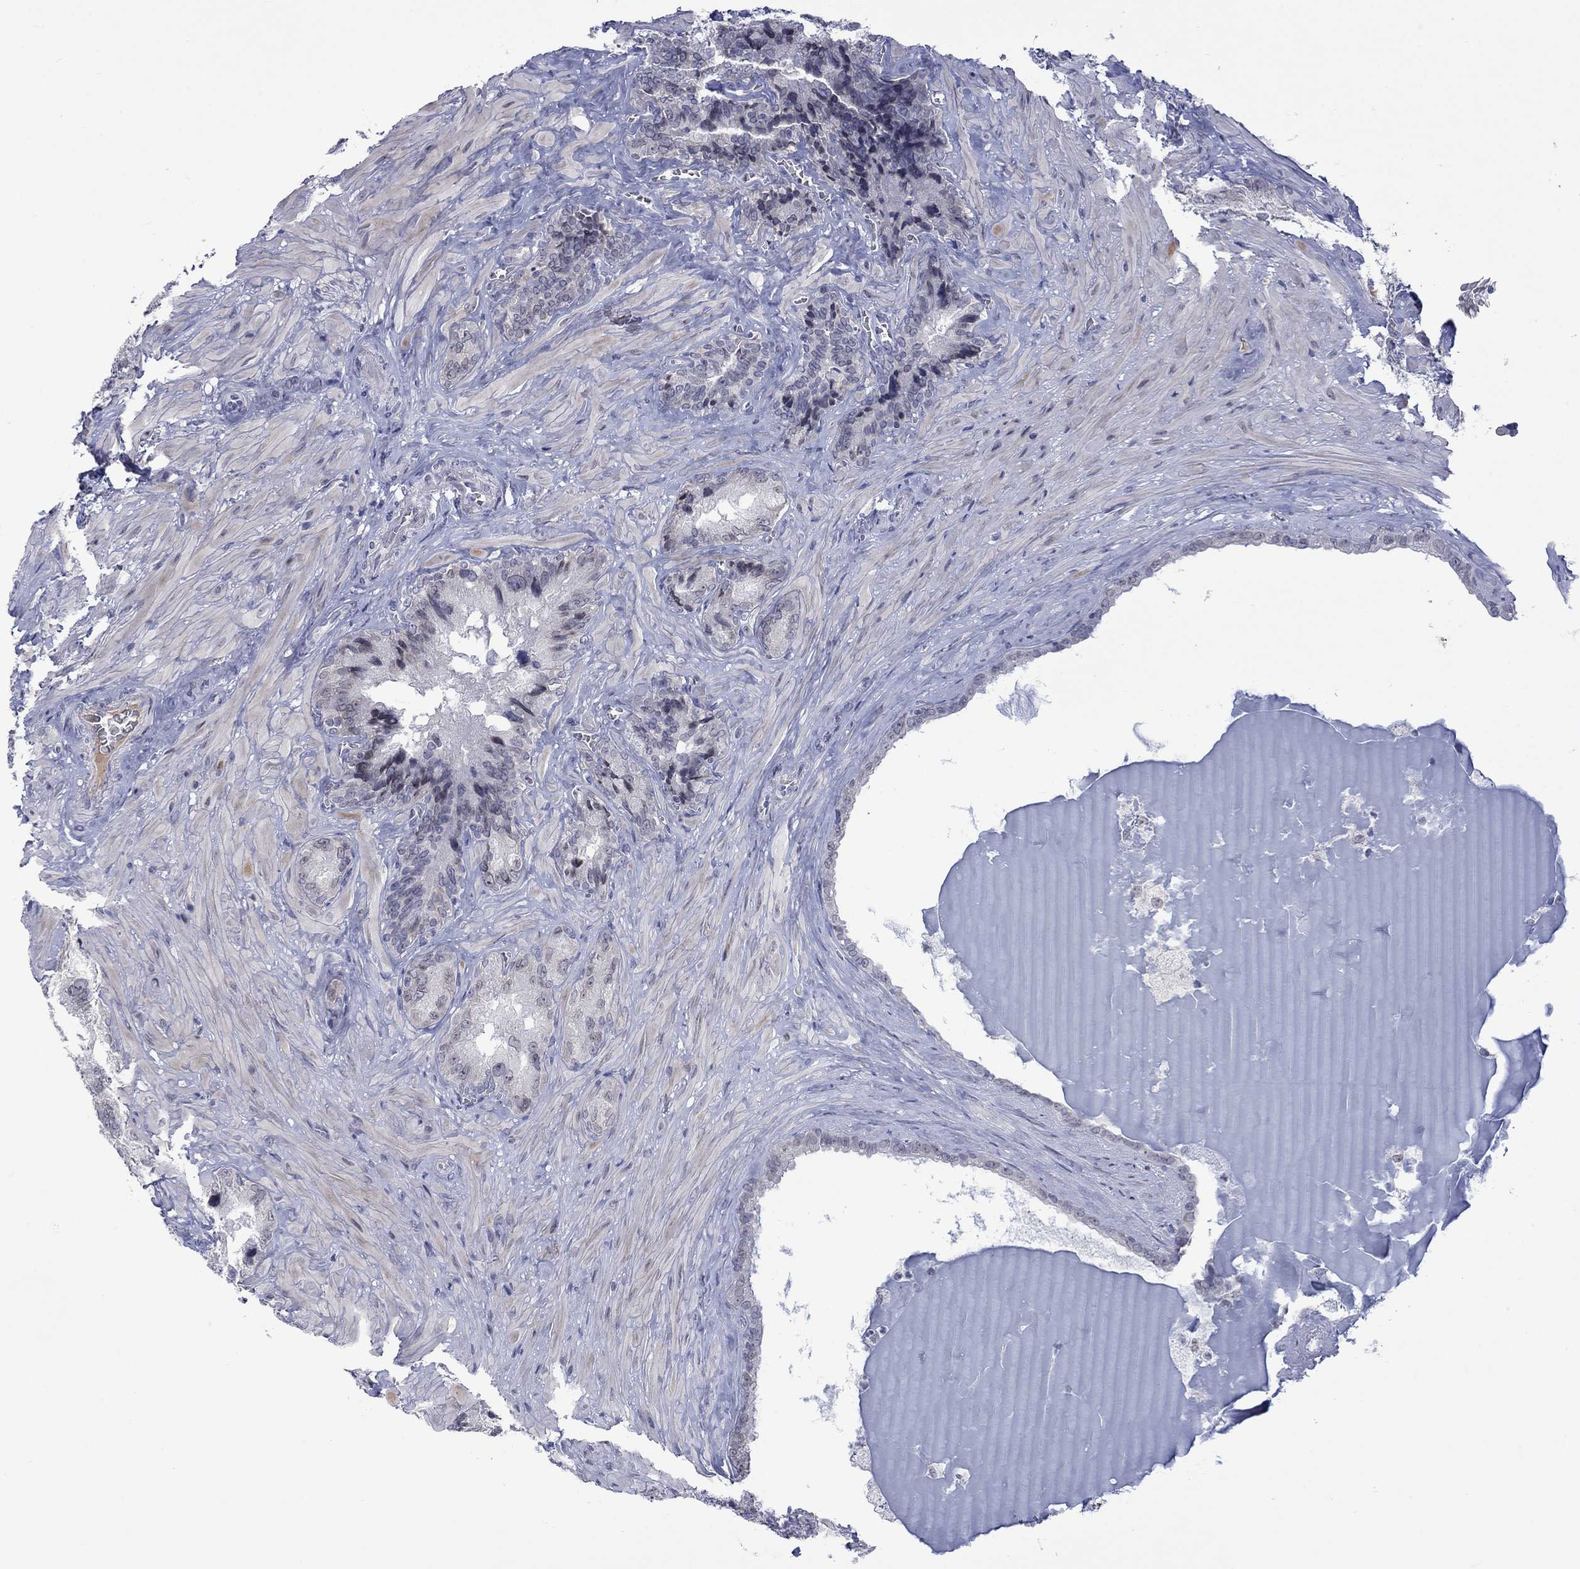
{"staining": {"intensity": "negative", "quantity": "none", "location": "none"}, "tissue": "seminal vesicle", "cell_type": "Glandular cells", "image_type": "normal", "snomed": [{"axis": "morphology", "description": "Normal tissue, NOS"}, {"axis": "topography", "description": "Seminal veicle"}], "caption": "Immunohistochemical staining of normal human seminal vesicle displays no significant staining in glandular cells. (DAB (3,3'-diaminobenzidine) immunohistochemistry, high magnification).", "gene": "NSMF", "patient": {"sex": "male", "age": 72}}